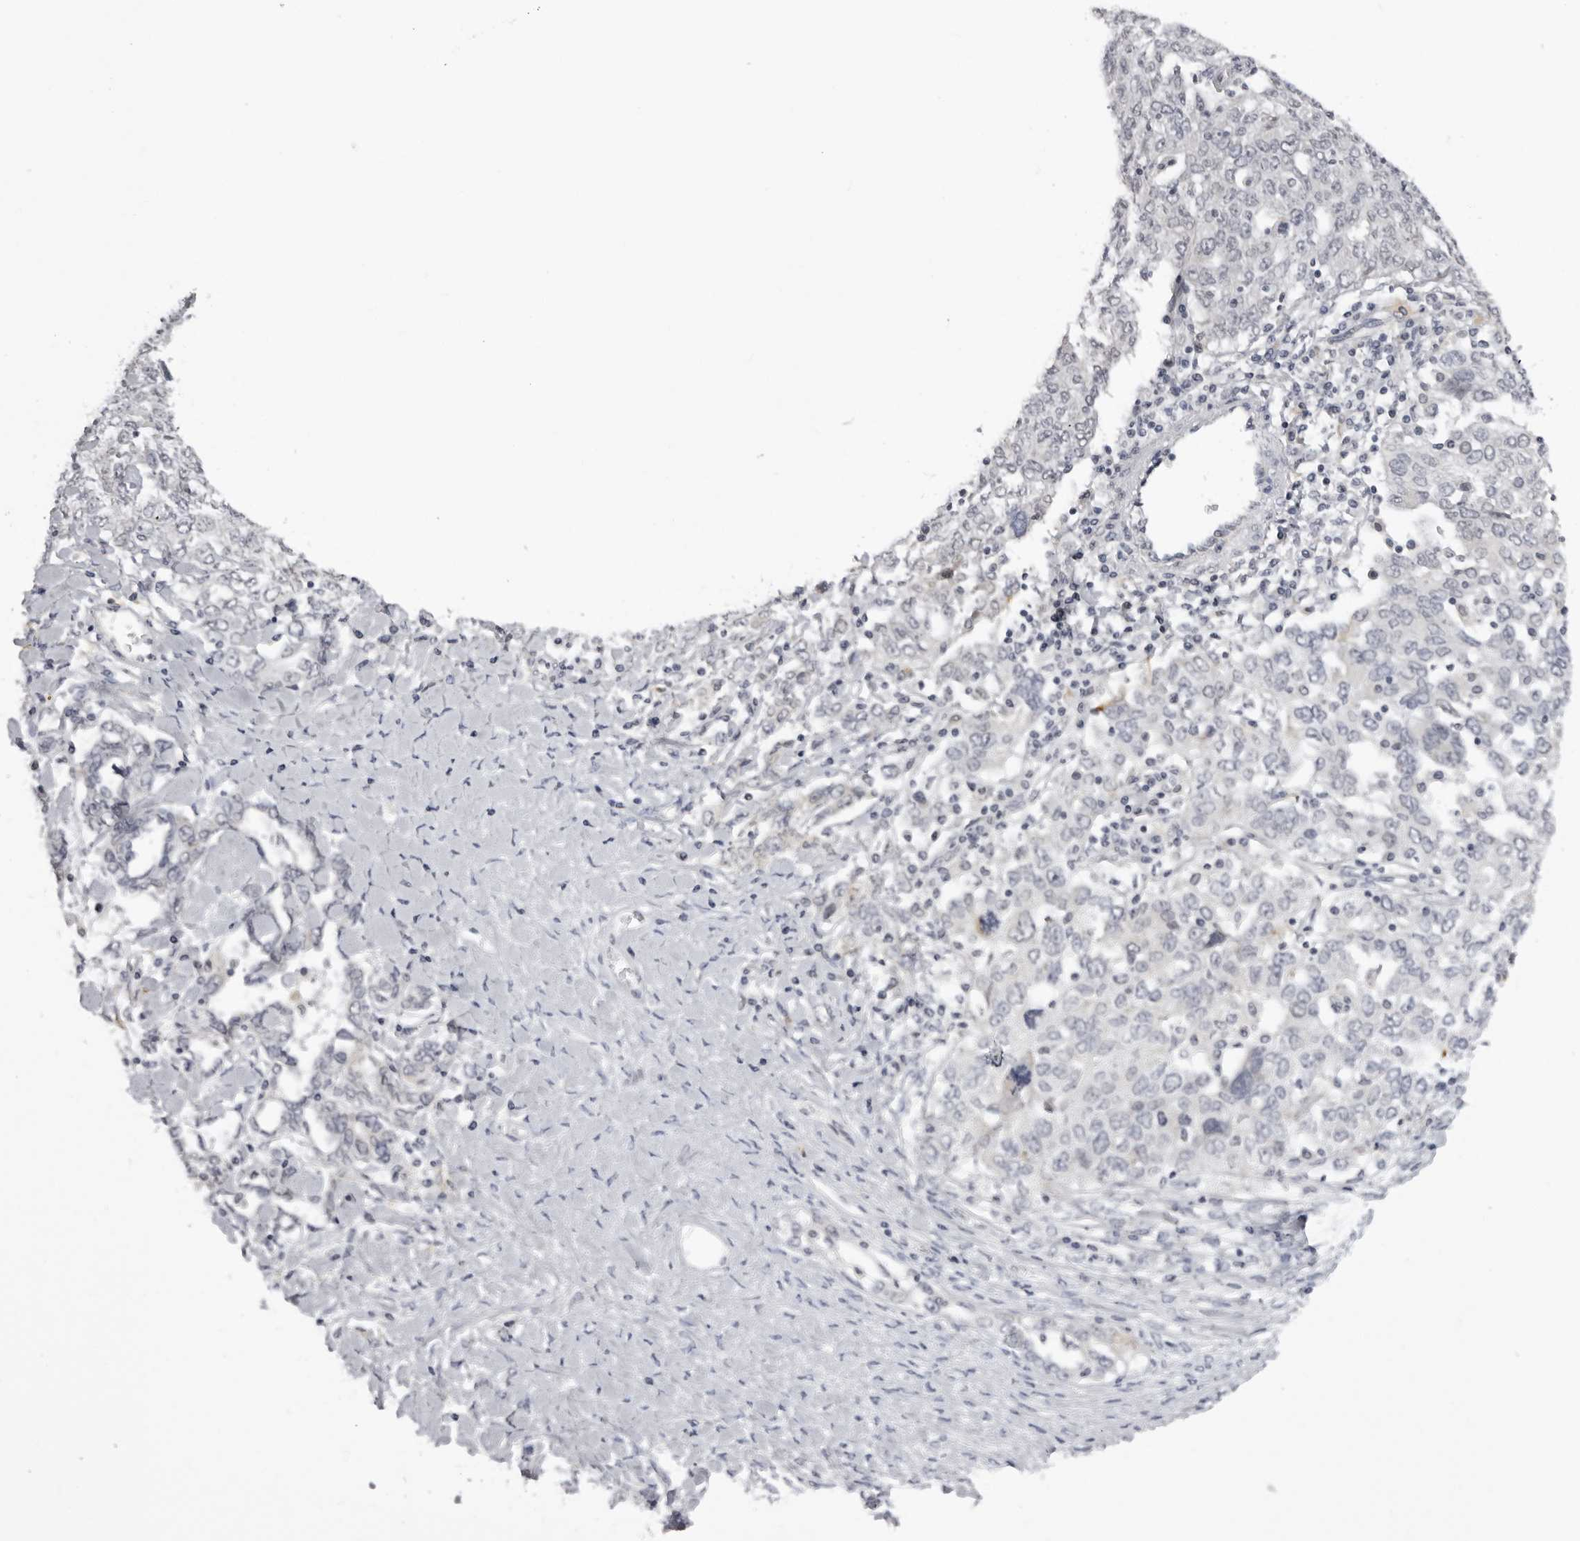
{"staining": {"intensity": "negative", "quantity": "none", "location": "none"}, "tissue": "ovarian cancer", "cell_type": "Tumor cells", "image_type": "cancer", "snomed": [{"axis": "morphology", "description": "Carcinoma, endometroid"}, {"axis": "topography", "description": "Ovary"}], "caption": "Immunohistochemistry histopathology image of neoplastic tissue: ovarian endometroid carcinoma stained with DAB shows no significant protein expression in tumor cells. (Immunohistochemistry (ihc), brightfield microscopy, high magnification).", "gene": "SUGCT", "patient": {"sex": "female", "age": 62}}